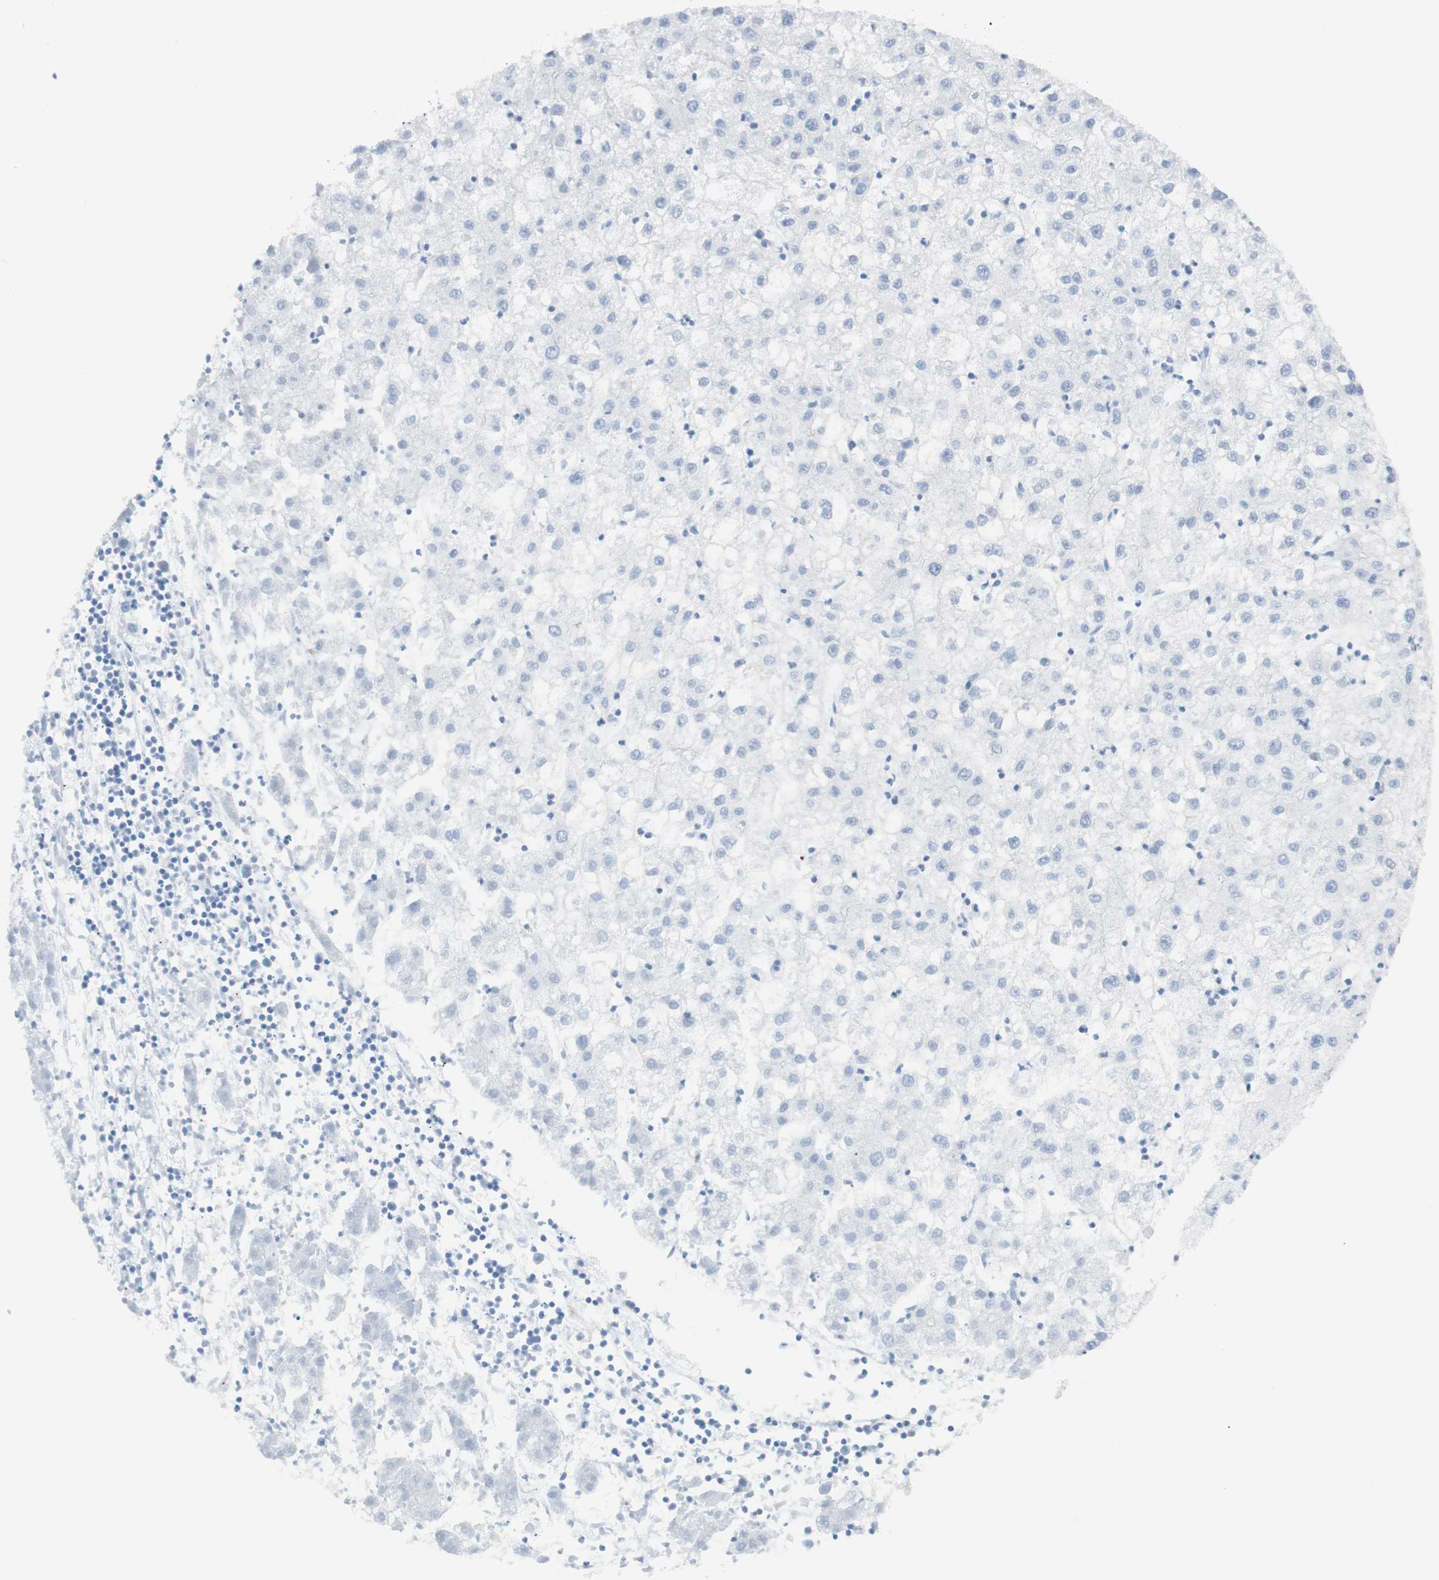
{"staining": {"intensity": "negative", "quantity": "none", "location": "none"}, "tissue": "liver cancer", "cell_type": "Tumor cells", "image_type": "cancer", "snomed": [{"axis": "morphology", "description": "Carcinoma, Hepatocellular, NOS"}, {"axis": "topography", "description": "Liver"}], "caption": "Immunohistochemical staining of liver cancer (hepatocellular carcinoma) exhibits no significant positivity in tumor cells.", "gene": "TPO", "patient": {"sex": "male", "age": 72}}